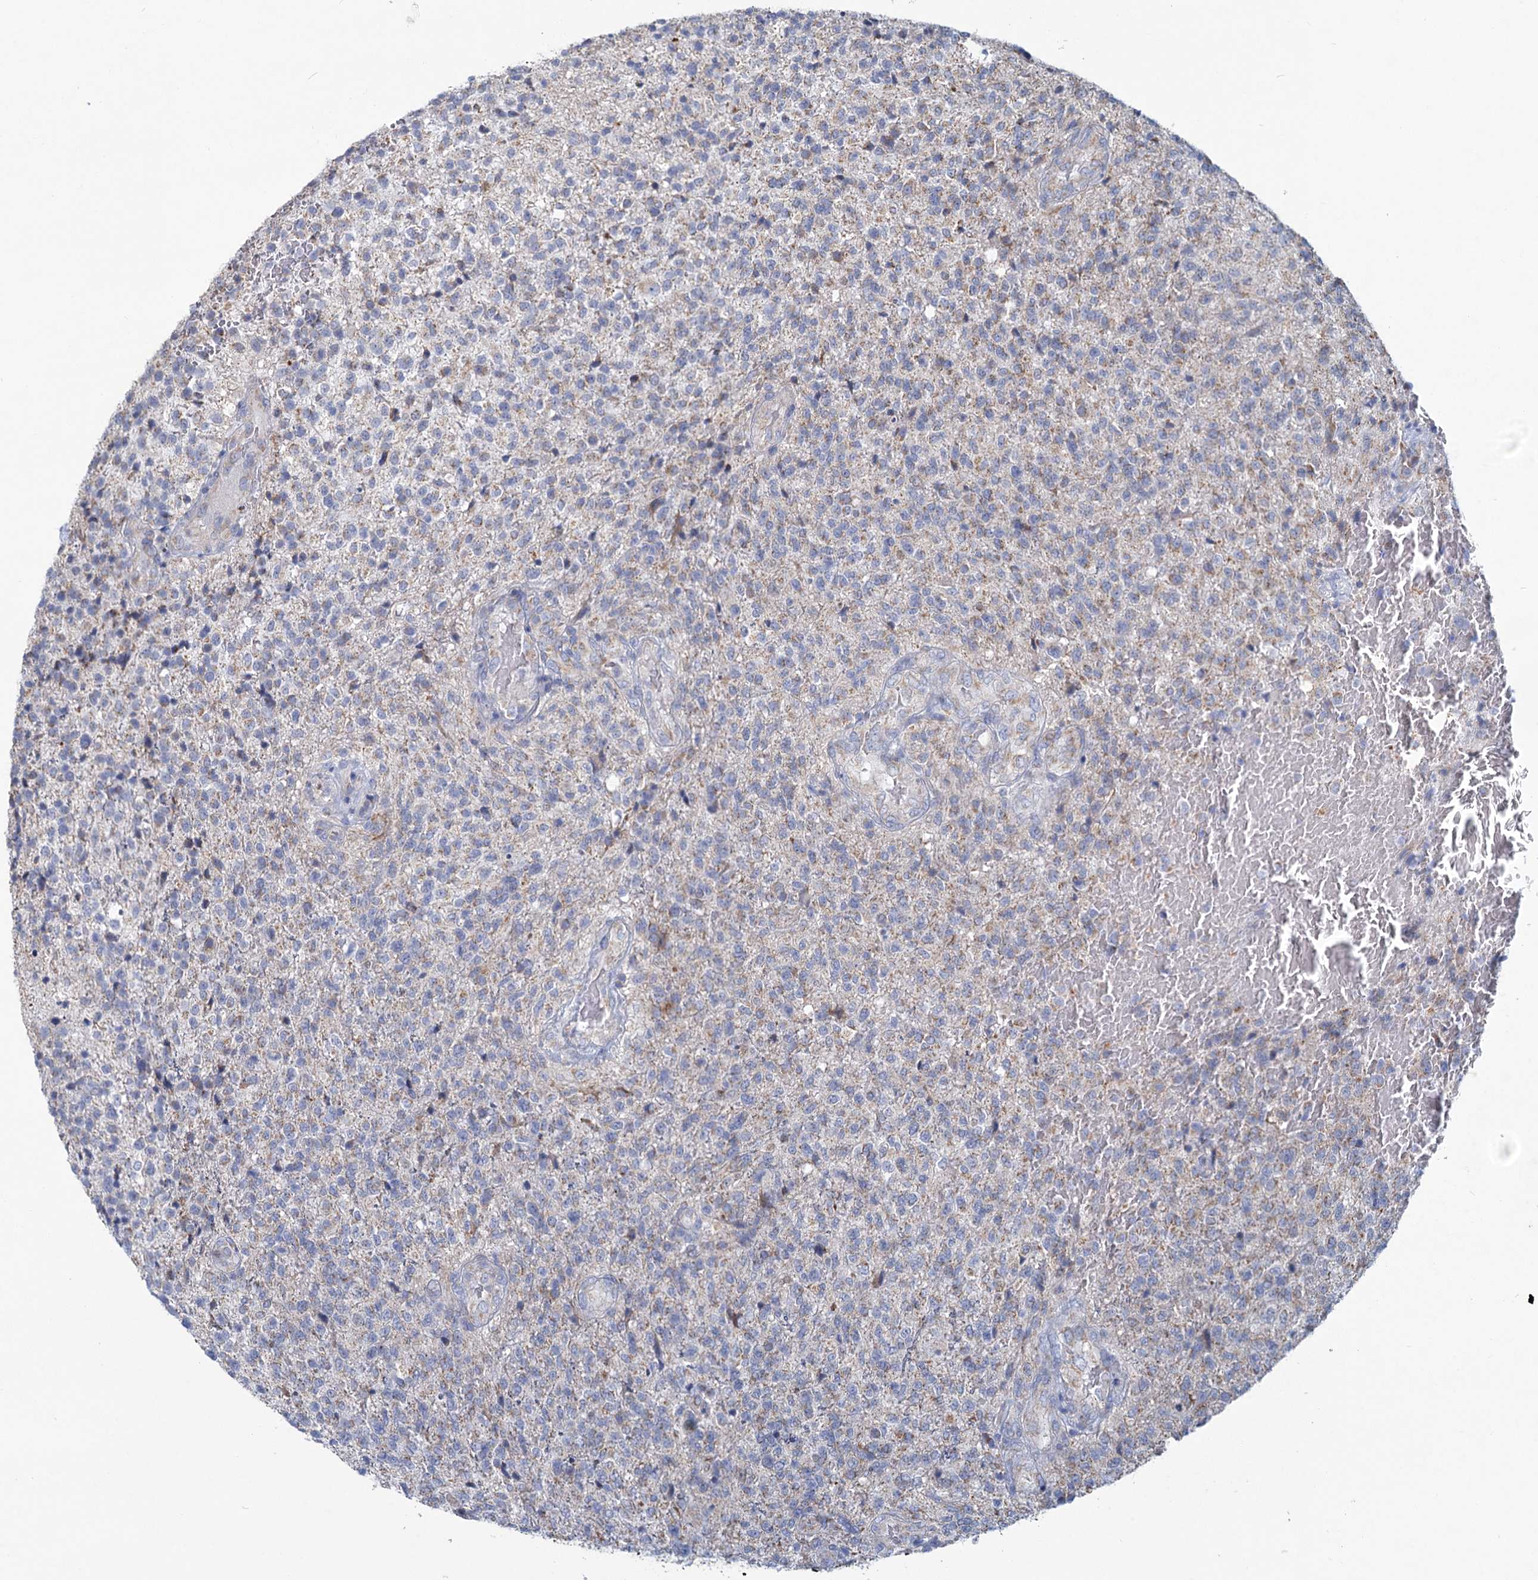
{"staining": {"intensity": "negative", "quantity": "none", "location": "none"}, "tissue": "glioma", "cell_type": "Tumor cells", "image_type": "cancer", "snomed": [{"axis": "morphology", "description": "Glioma, malignant, High grade"}, {"axis": "topography", "description": "Brain"}], "caption": "An image of glioma stained for a protein reveals no brown staining in tumor cells.", "gene": "NDUFC2", "patient": {"sex": "male", "age": 56}}